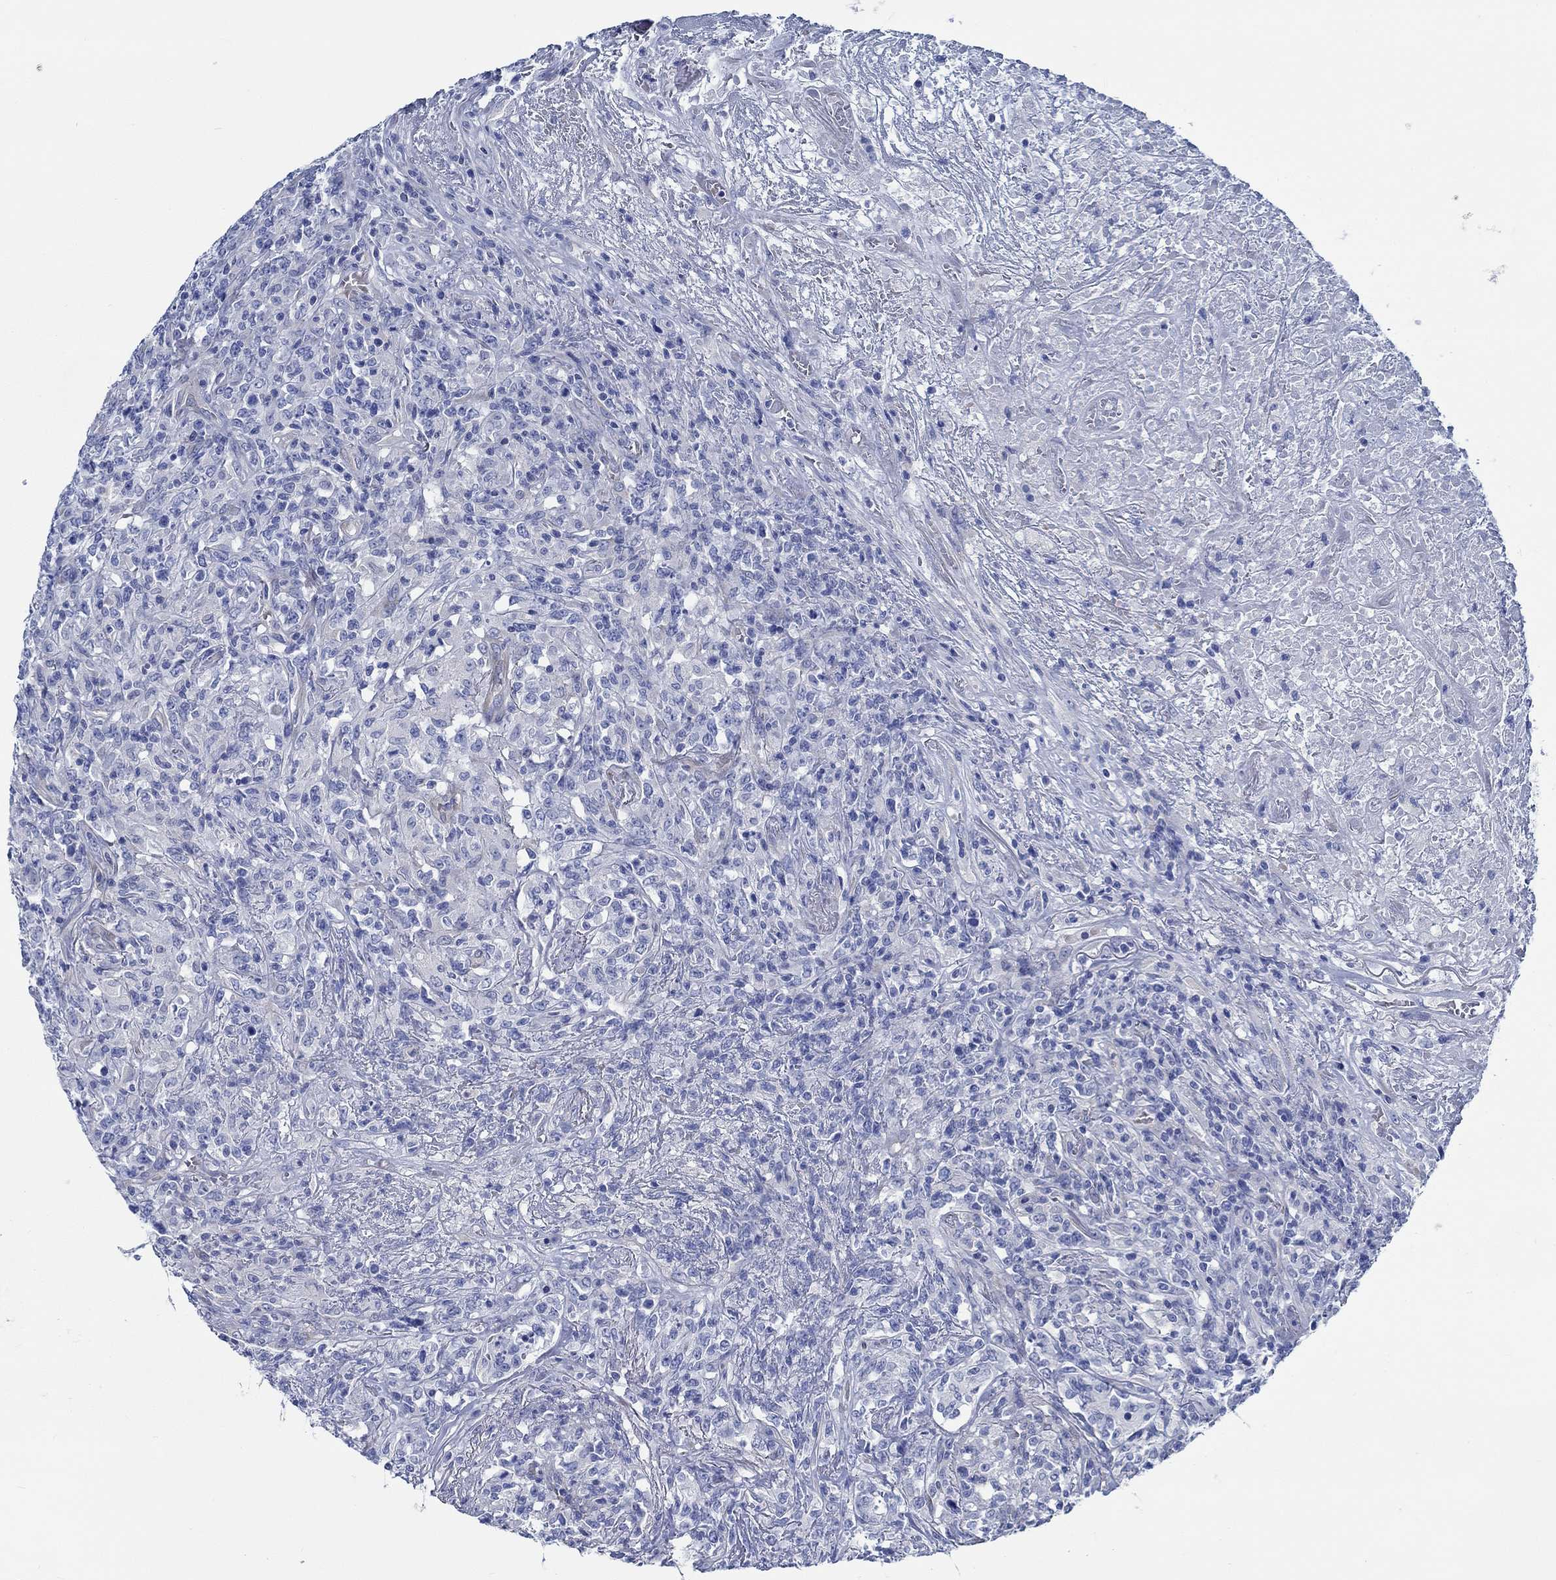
{"staining": {"intensity": "negative", "quantity": "none", "location": "none"}, "tissue": "lymphoma", "cell_type": "Tumor cells", "image_type": "cancer", "snomed": [{"axis": "morphology", "description": "Malignant lymphoma, non-Hodgkin's type, High grade"}, {"axis": "topography", "description": "Lung"}], "caption": "Tumor cells show no significant positivity in malignant lymphoma, non-Hodgkin's type (high-grade). The staining was performed using DAB (3,3'-diaminobenzidine) to visualize the protein expression in brown, while the nuclei were stained in blue with hematoxylin (Magnification: 20x).", "gene": "SVEP1", "patient": {"sex": "male", "age": 79}}